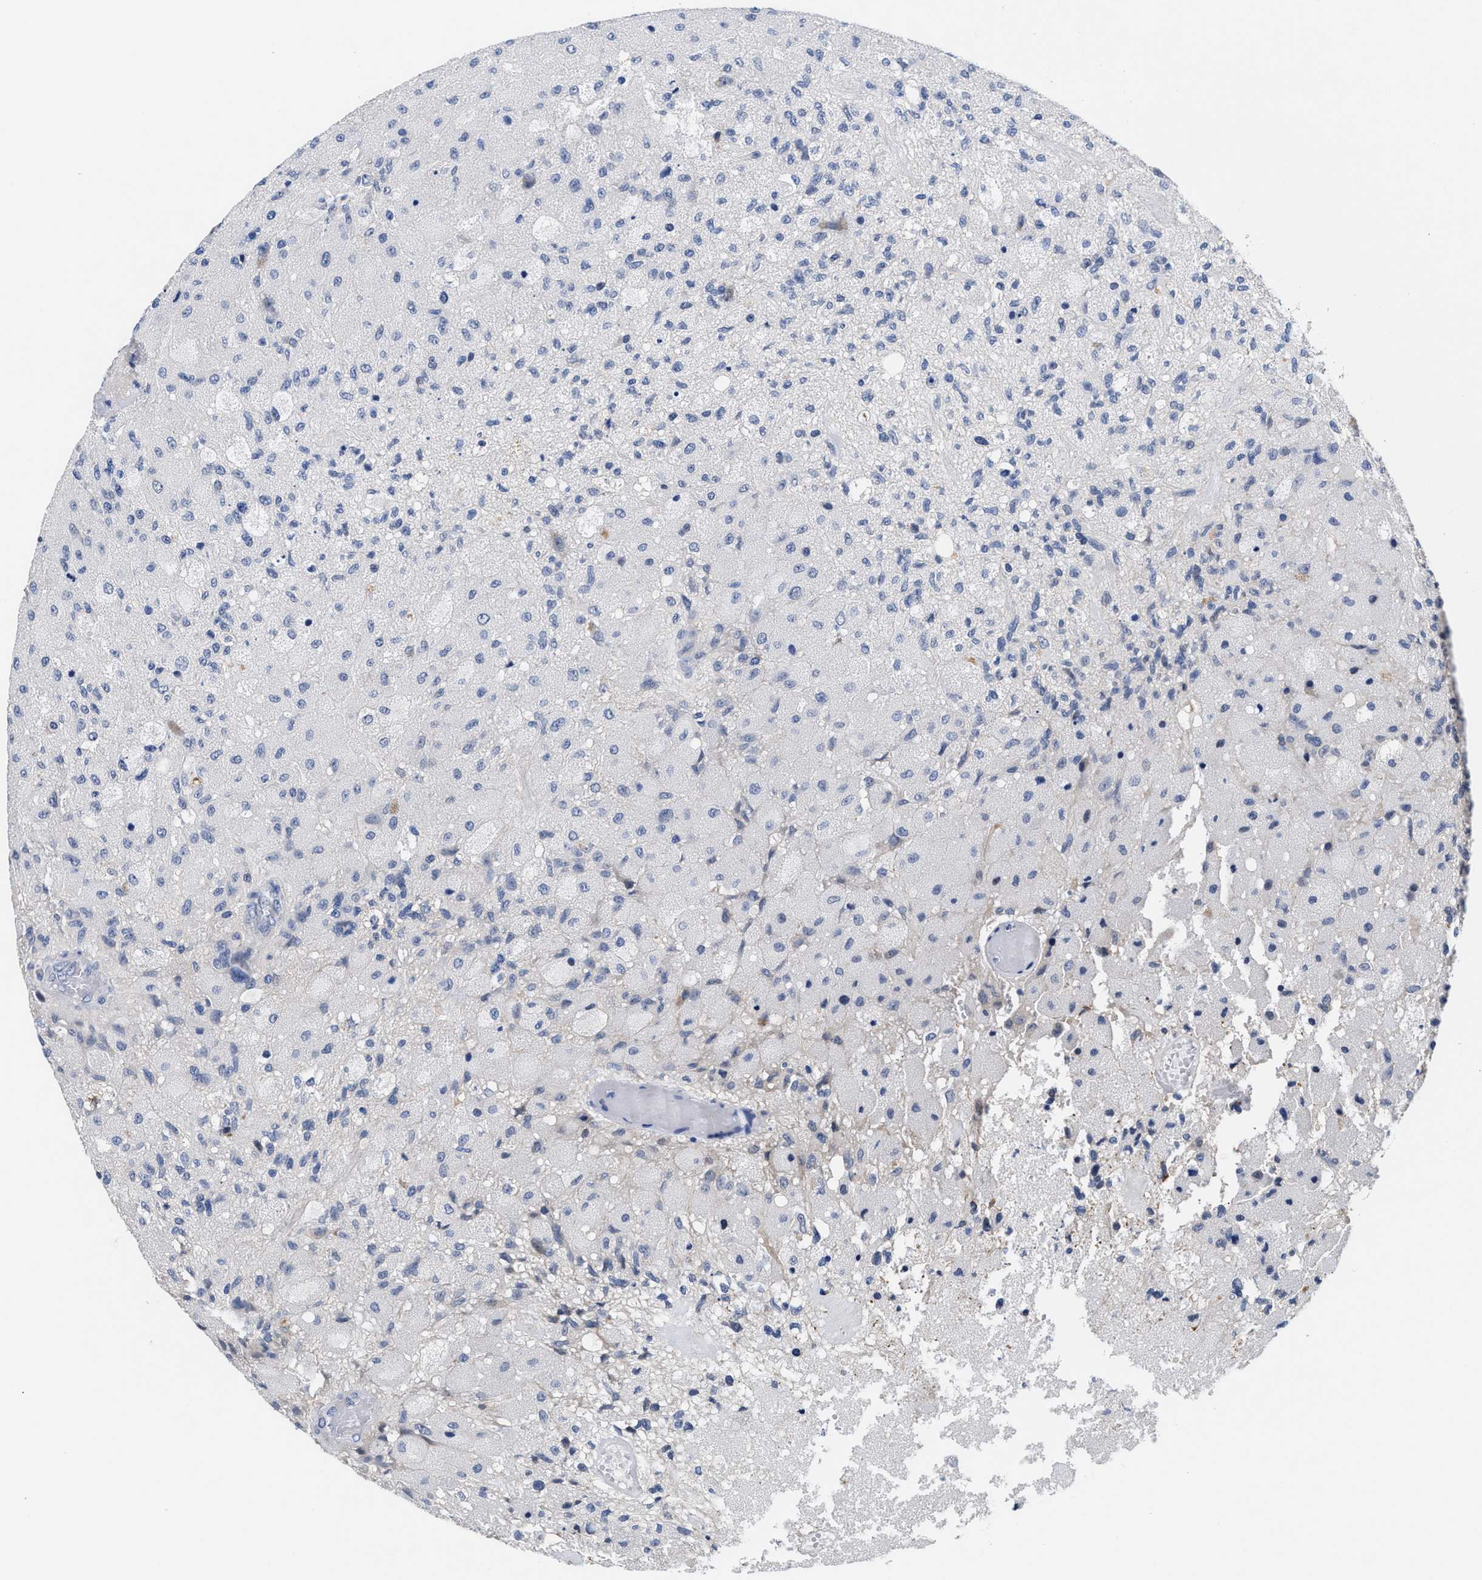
{"staining": {"intensity": "negative", "quantity": "none", "location": "none"}, "tissue": "glioma", "cell_type": "Tumor cells", "image_type": "cancer", "snomed": [{"axis": "morphology", "description": "Normal tissue, NOS"}, {"axis": "morphology", "description": "Glioma, malignant, High grade"}, {"axis": "topography", "description": "Cerebral cortex"}], "caption": "Glioma was stained to show a protein in brown. There is no significant positivity in tumor cells.", "gene": "ACTL7B", "patient": {"sex": "male", "age": 77}}